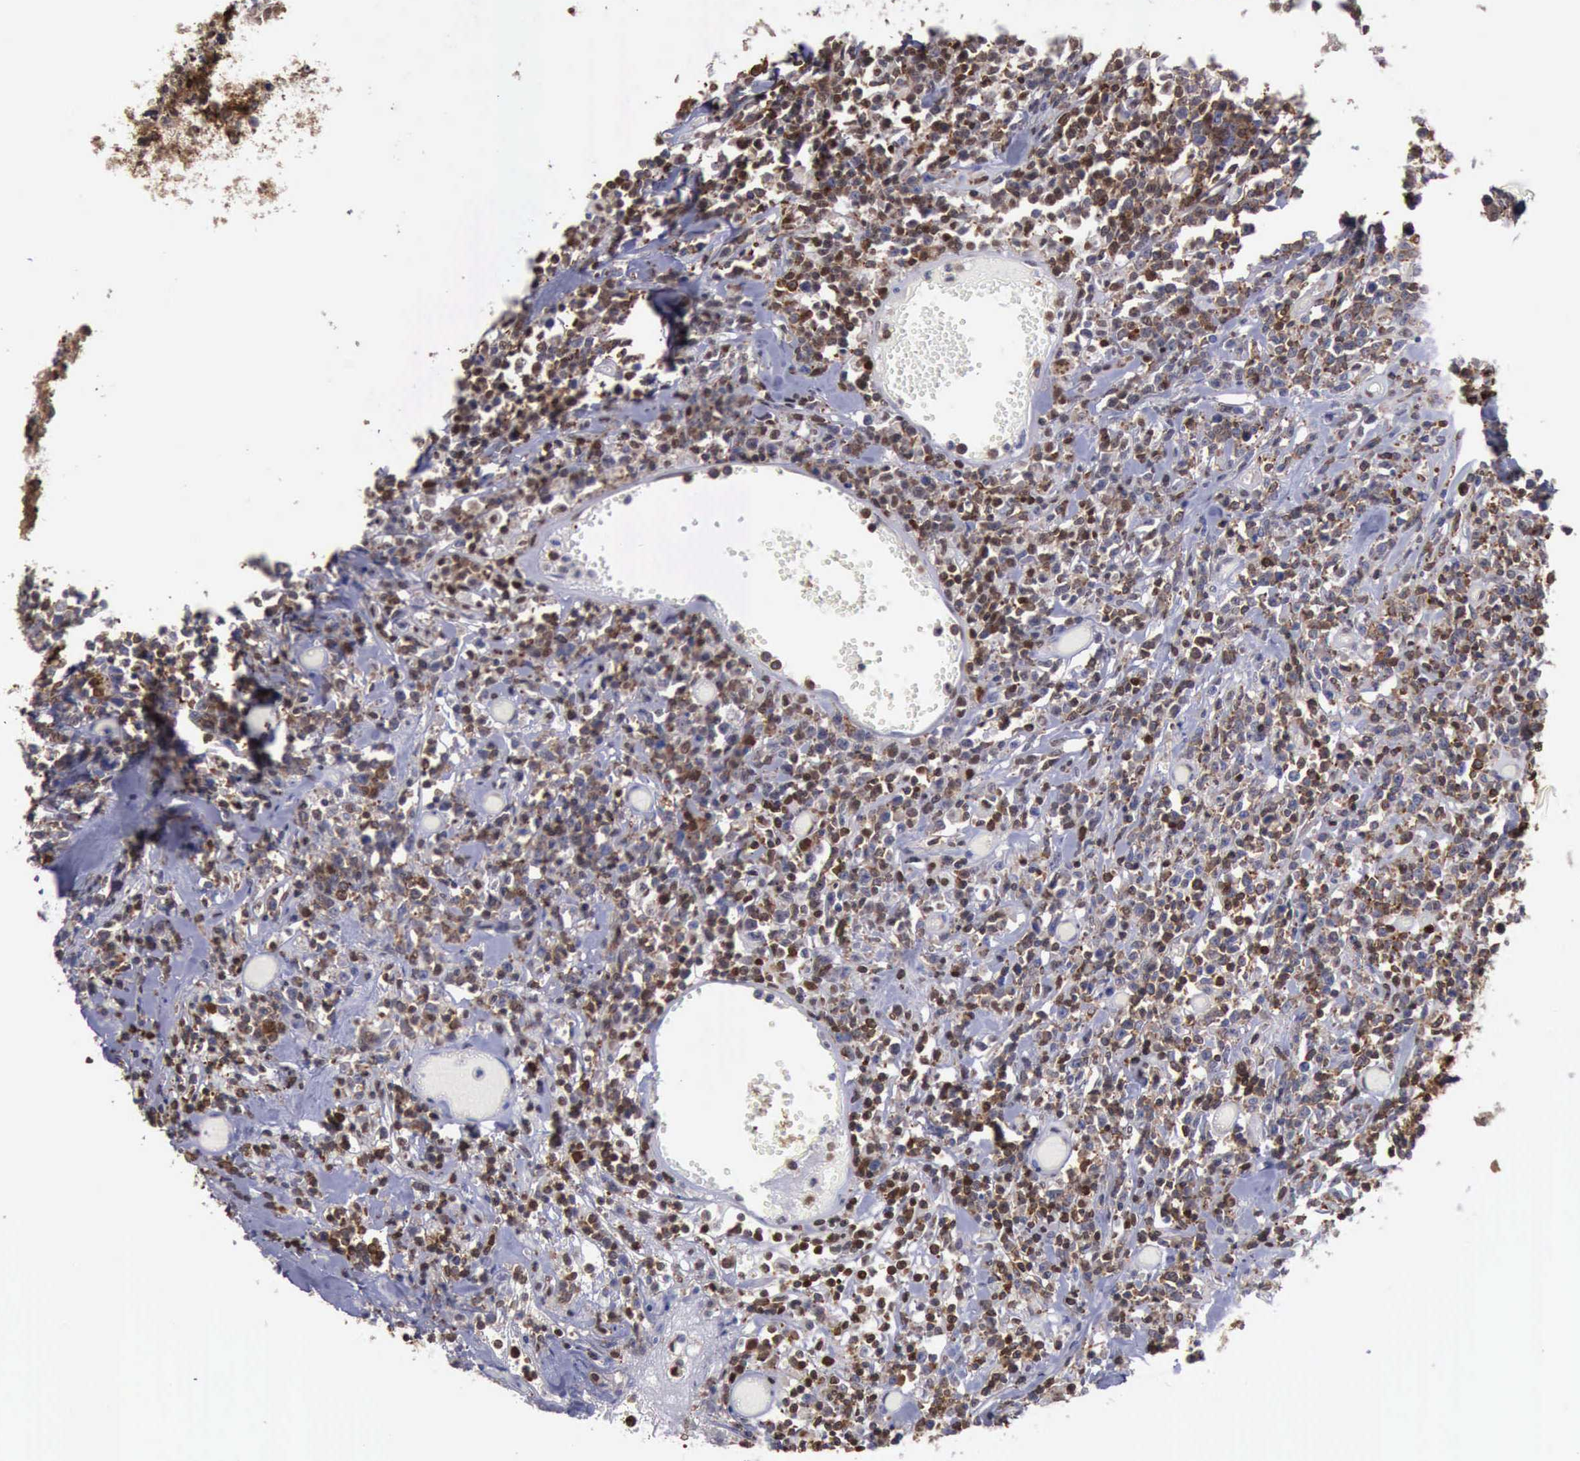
{"staining": {"intensity": "moderate", "quantity": "25%-75%", "location": "cytoplasmic/membranous,nuclear"}, "tissue": "lymphoma", "cell_type": "Tumor cells", "image_type": "cancer", "snomed": [{"axis": "morphology", "description": "Malignant lymphoma, non-Hodgkin's type, High grade"}, {"axis": "topography", "description": "Colon"}], "caption": "High-grade malignant lymphoma, non-Hodgkin's type was stained to show a protein in brown. There is medium levels of moderate cytoplasmic/membranous and nuclear staining in approximately 25%-75% of tumor cells.", "gene": "PDCD4", "patient": {"sex": "male", "age": 82}}